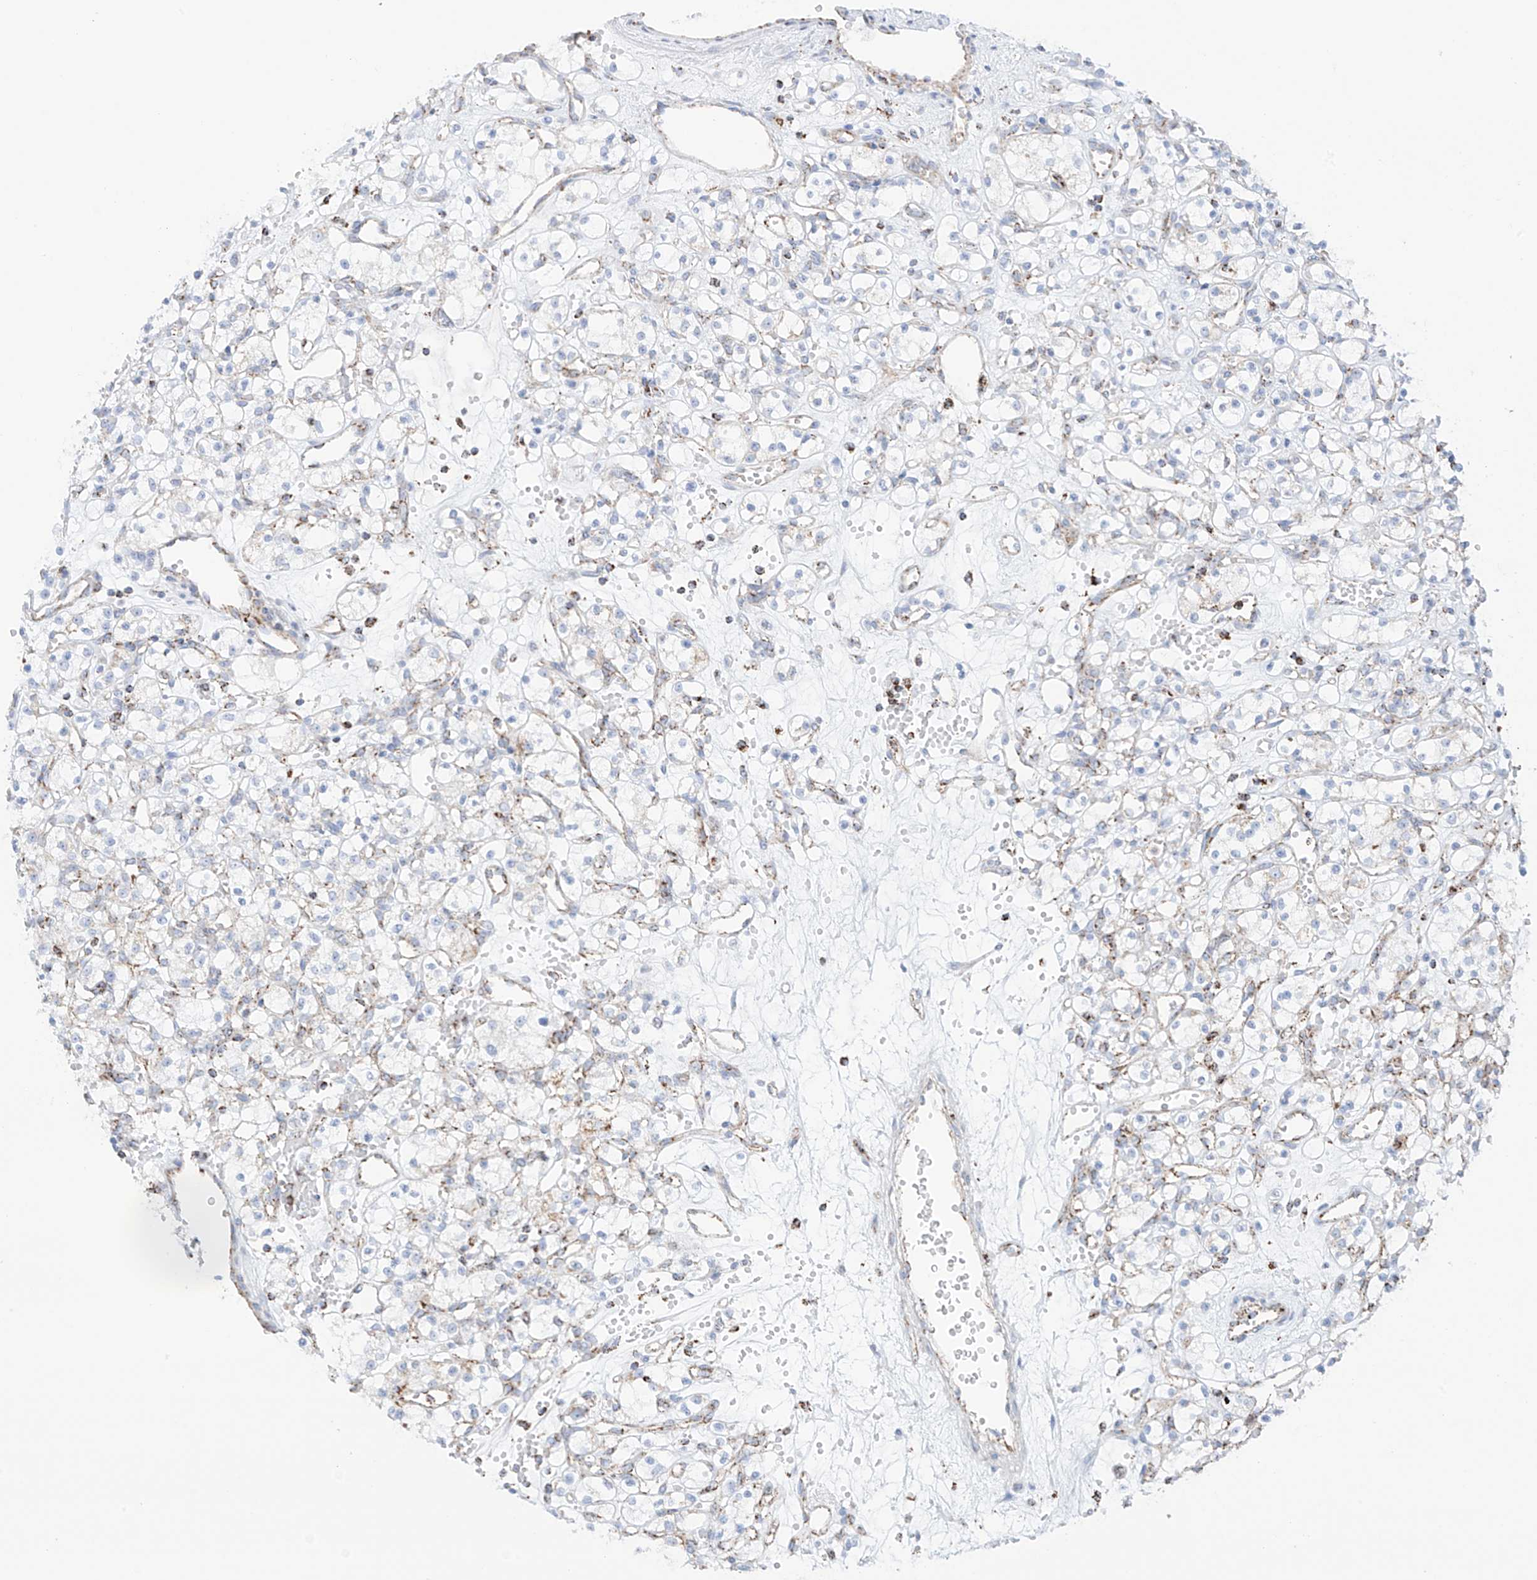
{"staining": {"intensity": "negative", "quantity": "none", "location": "none"}, "tissue": "renal cancer", "cell_type": "Tumor cells", "image_type": "cancer", "snomed": [{"axis": "morphology", "description": "Adenocarcinoma, NOS"}, {"axis": "topography", "description": "Kidney"}], "caption": "A high-resolution image shows immunohistochemistry staining of renal cancer, which shows no significant staining in tumor cells.", "gene": "XKR3", "patient": {"sex": "female", "age": 59}}